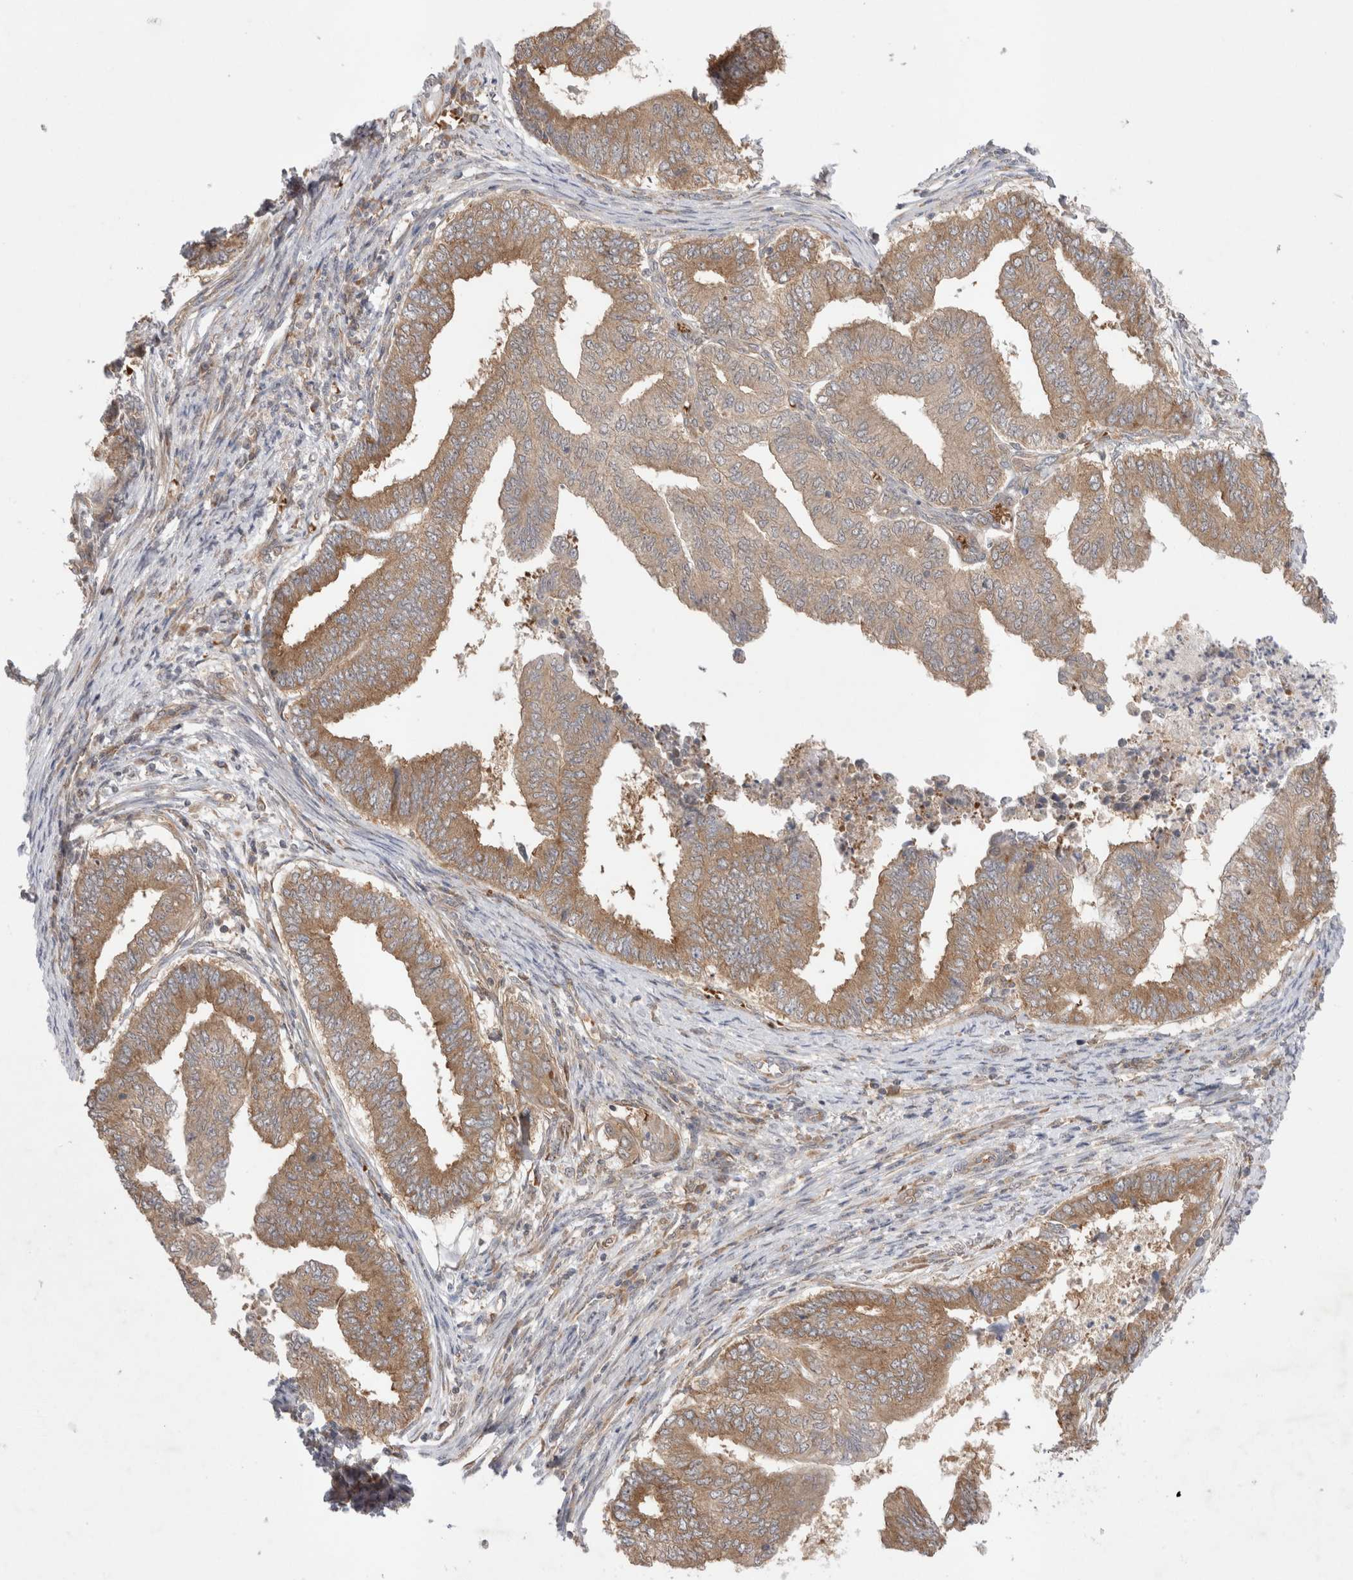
{"staining": {"intensity": "moderate", "quantity": ">75%", "location": "cytoplasmic/membranous"}, "tissue": "endometrial cancer", "cell_type": "Tumor cells", "image_type": "cancer", "snomed": [{"axis": "morphology", "description": "Polyp, NOS"}, {"axis": "morphology", "description": "Adenocarcinoma, NOS"}, {"axis": "morphology", "description": "Adenoma, NOS"}, {"axis": "topography", "description": "Endometrium"}], "caption": "About >75% of tumor cells in endometrial cancer (polyp) reveal moderate cytoplasmic/membranous protein expression as visualized by brown immunohistochemical staining.", "gene": "EIF3E", "patient": {"sex": "female", "age": 79}}